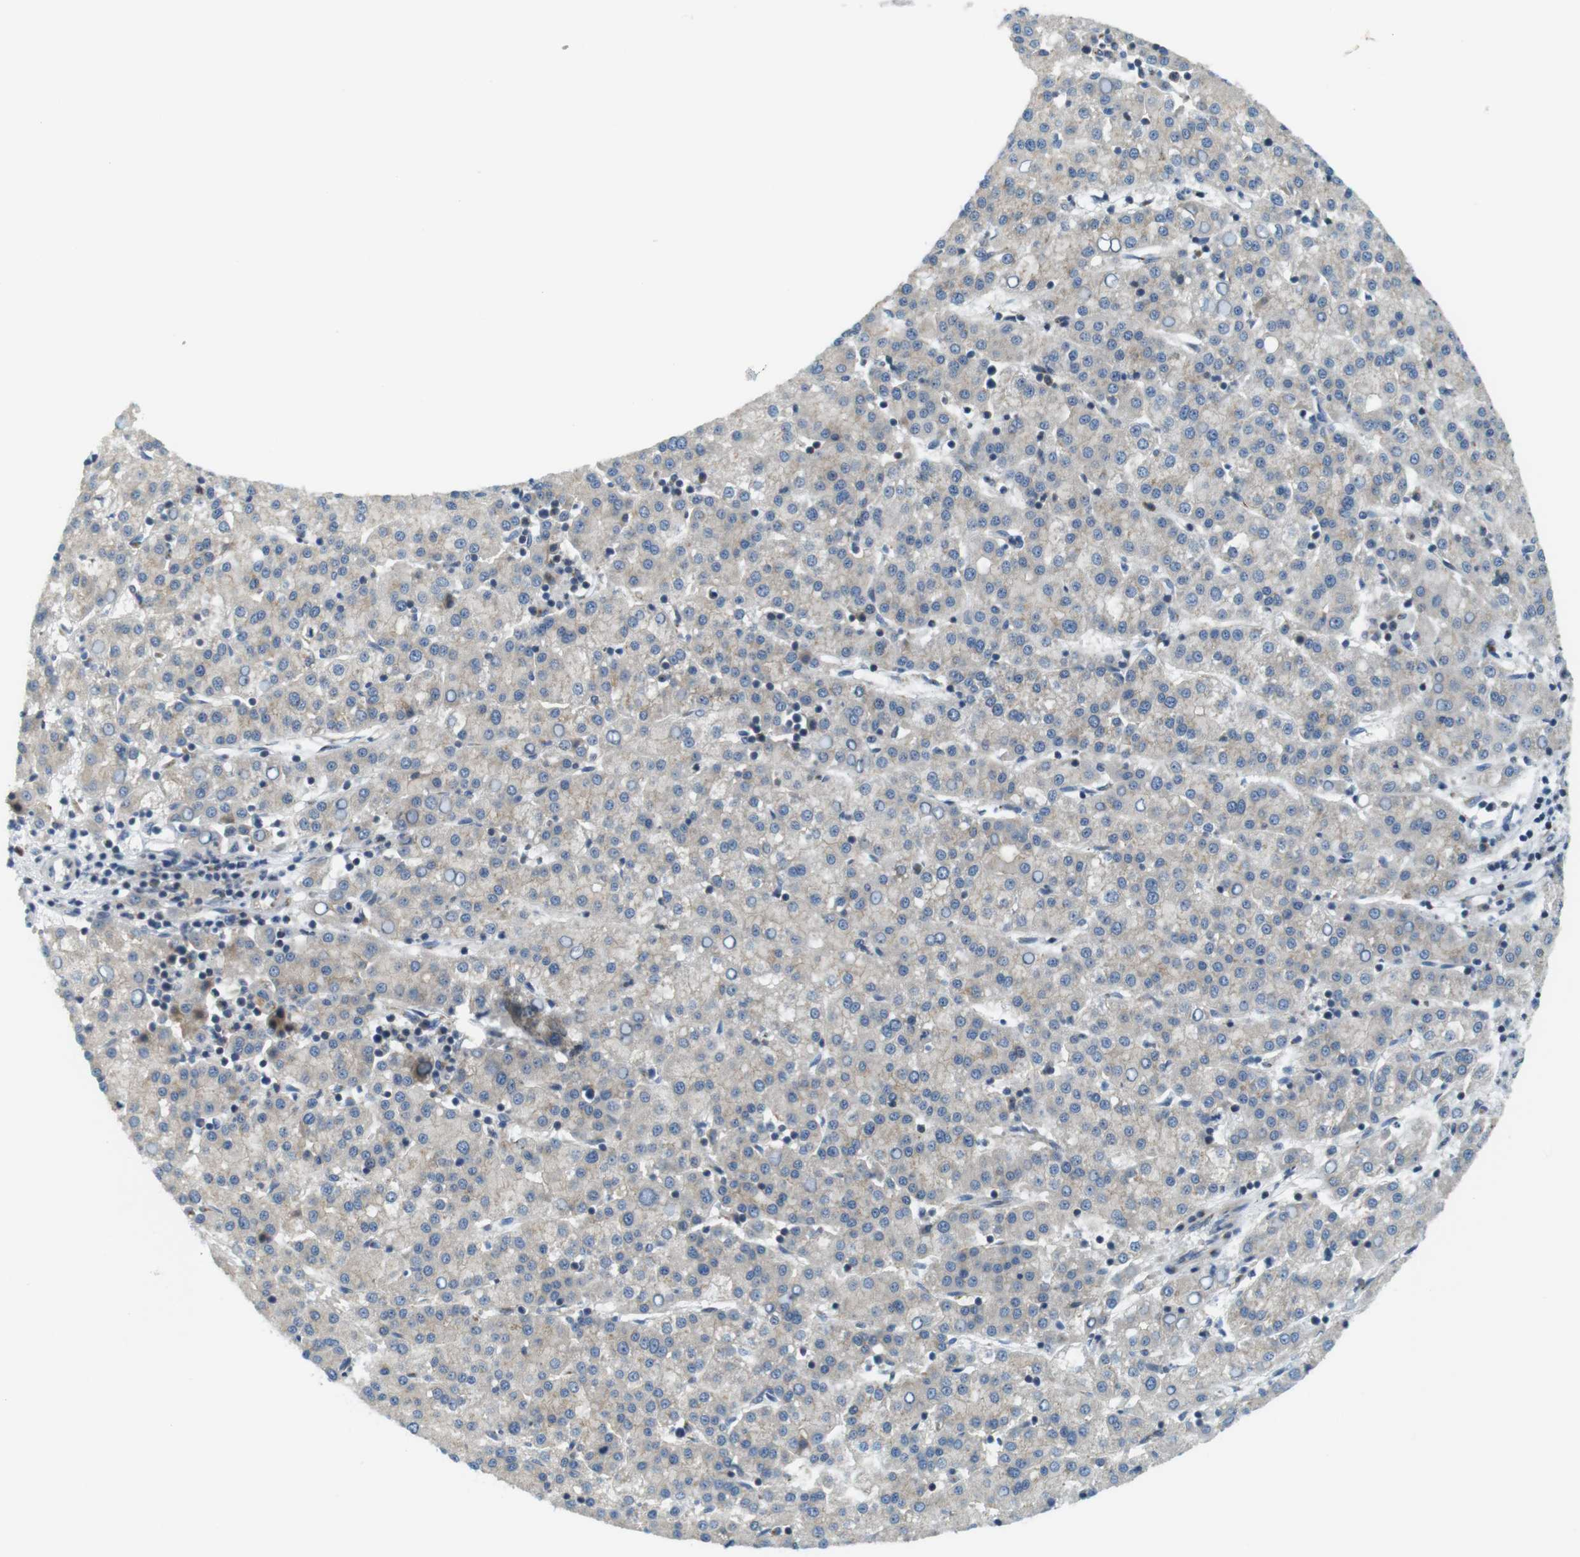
{"staining": {"intensity": "weak", "quantity": ">75%", "location": "cytoplasmic/membranous"}, "tissue": "liver cancer", "cell_type": "Tumor cells", "image_type": "cancer", "snomed": [{"axis": "morphology", "description": "Carcinoma, Hepatocellular, NOS"}, {"axis": "topography", "description": "Liver"}], "caption": "A histopathology image of liver hepatocellular carcinoma stained for a protein demonstrates weak cytoplasmic/membranous brown staining in tumor cells.", "gene": "ZDHHC3", "patient": {"sex": "female", "age": 58}}